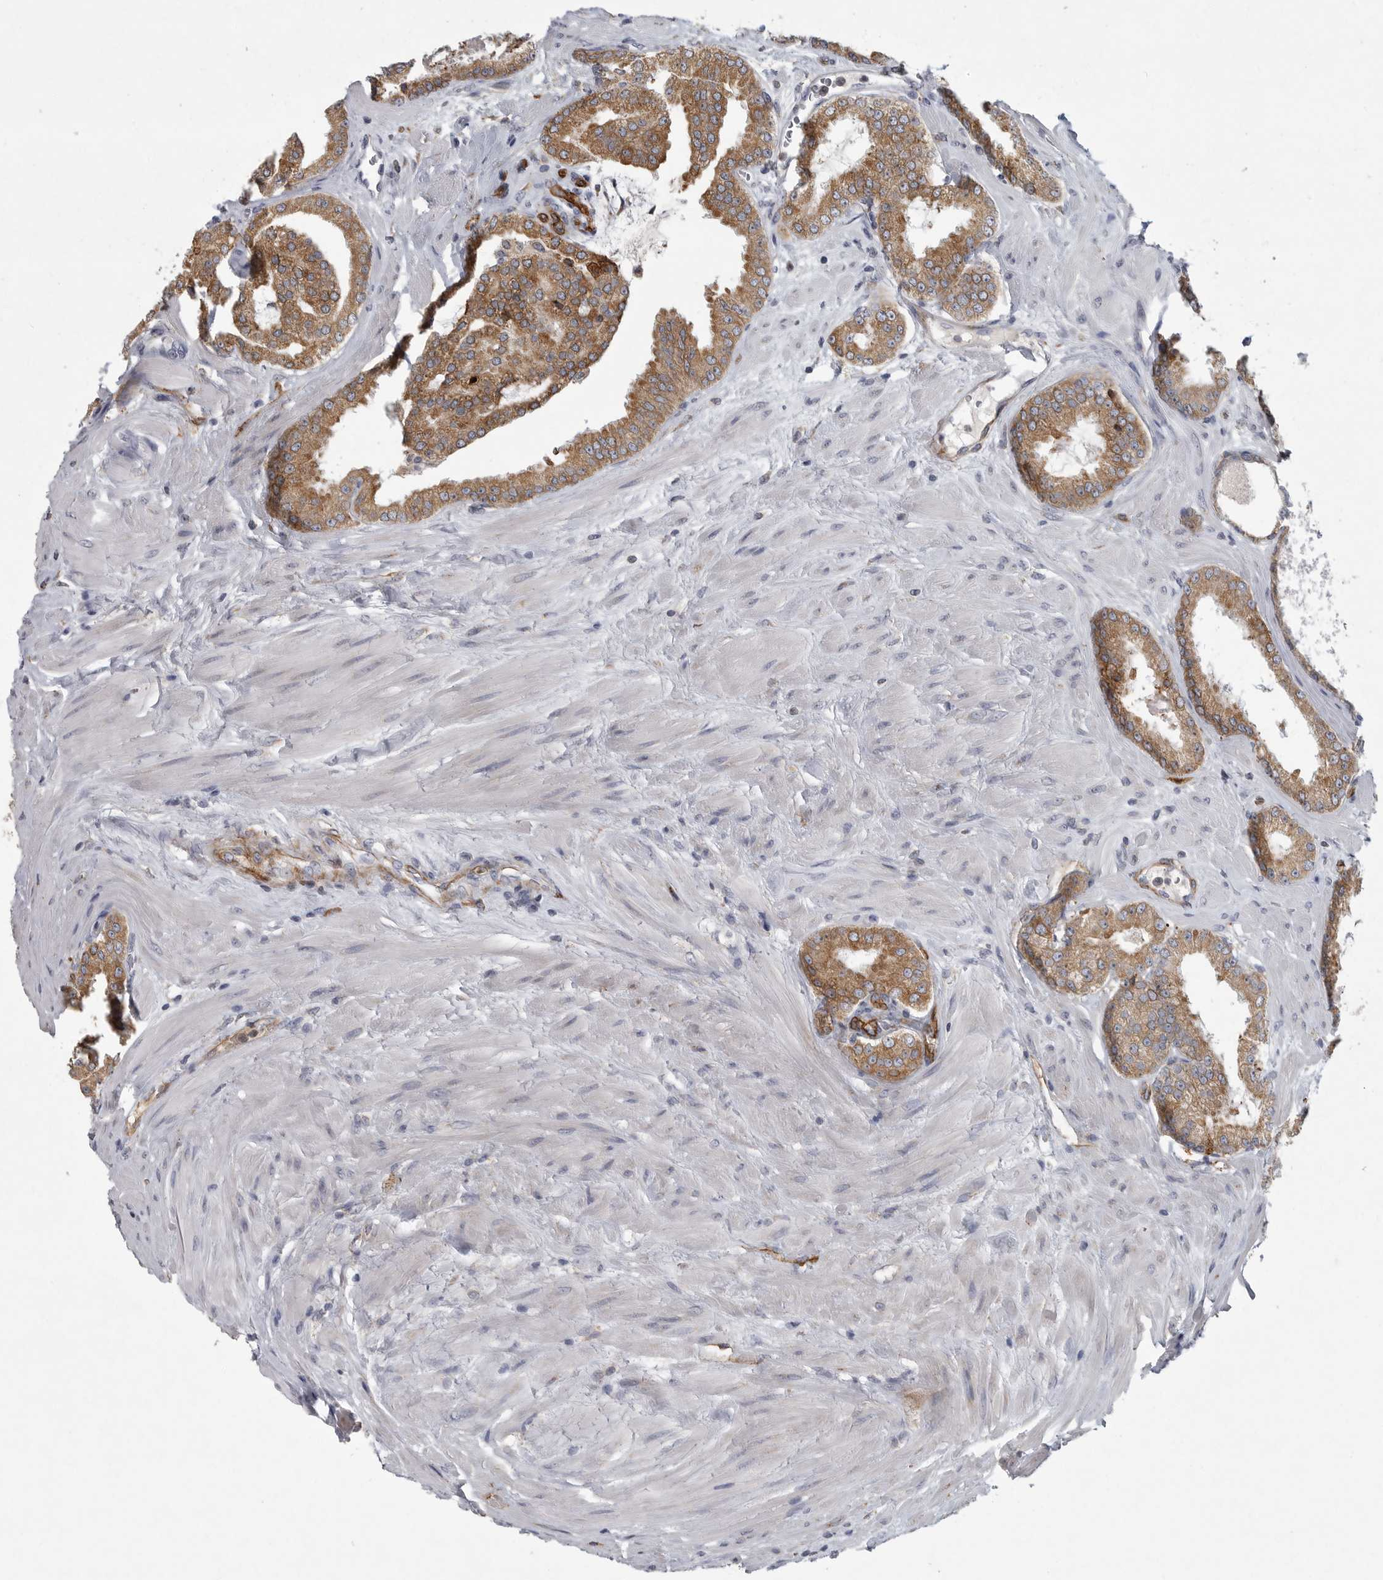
{"staining": {"intensity": "moderate", "quantity": ">75%", "location": "cytoplasmic/membranous"}, "tissue": "prostate cancer", "cell_type": "Tumor cells", "image_type": "cancer", "snomed": [{"axis": "morphology", "description": "Adenocarcinoma, Low grade"}, {"axis": "topography", "description": "Prostate"}], "caption": "Approximately >75% of tumor cells in human prostate cancer reveal moderate cytoplasmic/membranous protein staining as visualized by brown immunohistochemical staining.", "gene": "MINPP1", "patient": {"sex": "male", "age": 62}}